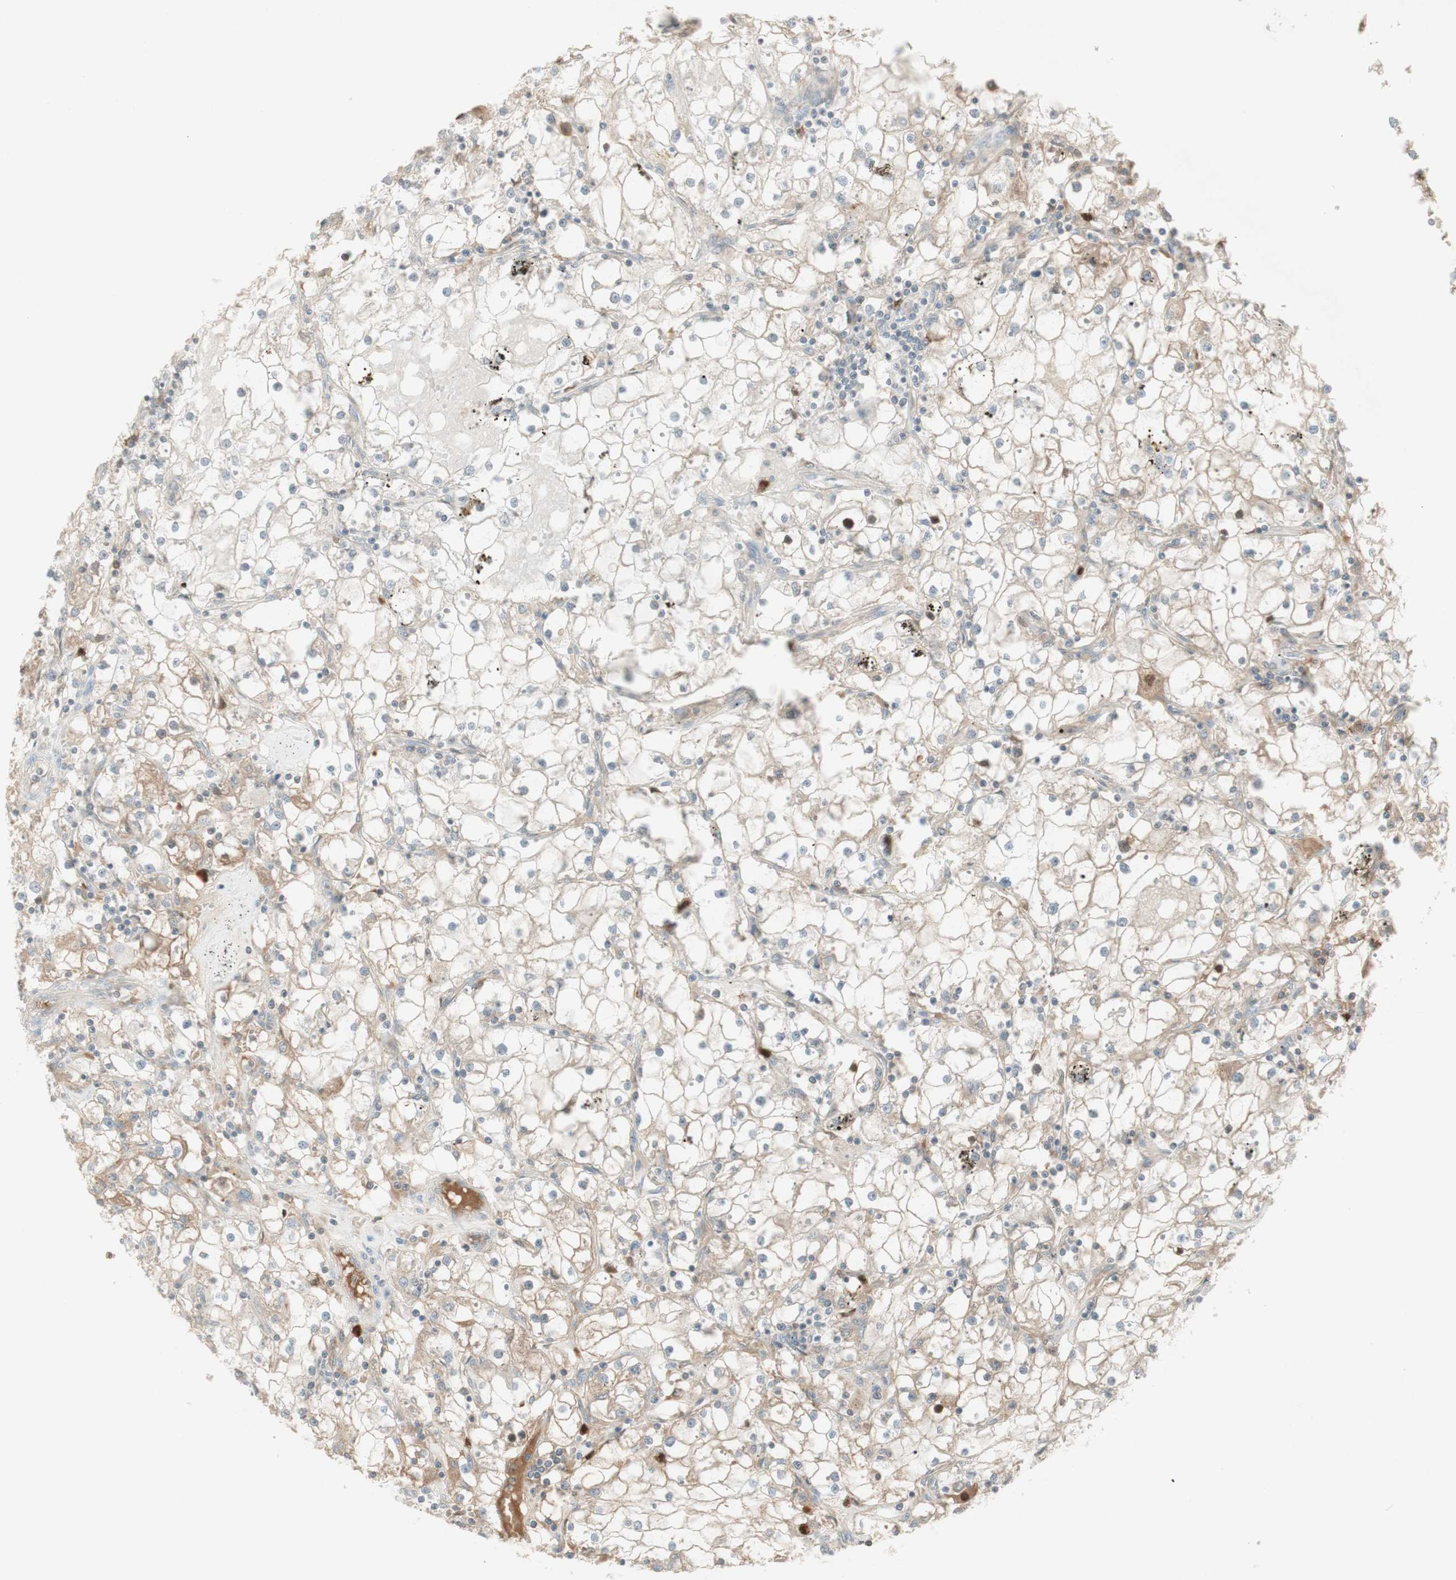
{"staining": {"intensity": "weak", "quantity": "<25%", "location": "cytoplasmic/membranous"}, "tissue": "renal cancer", "cell_type": "Tumor cells", "image_type": "cancer", "snomed": [{"axis": "morphology", "description": "Adenocarcinoma, NOS"}, {"axis": "topography", "description": "Kidney"}], "caption": "Renal cancer (adenocarcinoma) was stained to show a protein in brown. There is no significant staining in tumor cells.", "gene": "NID1", "patient": {"sex": "male", "age": 56}}